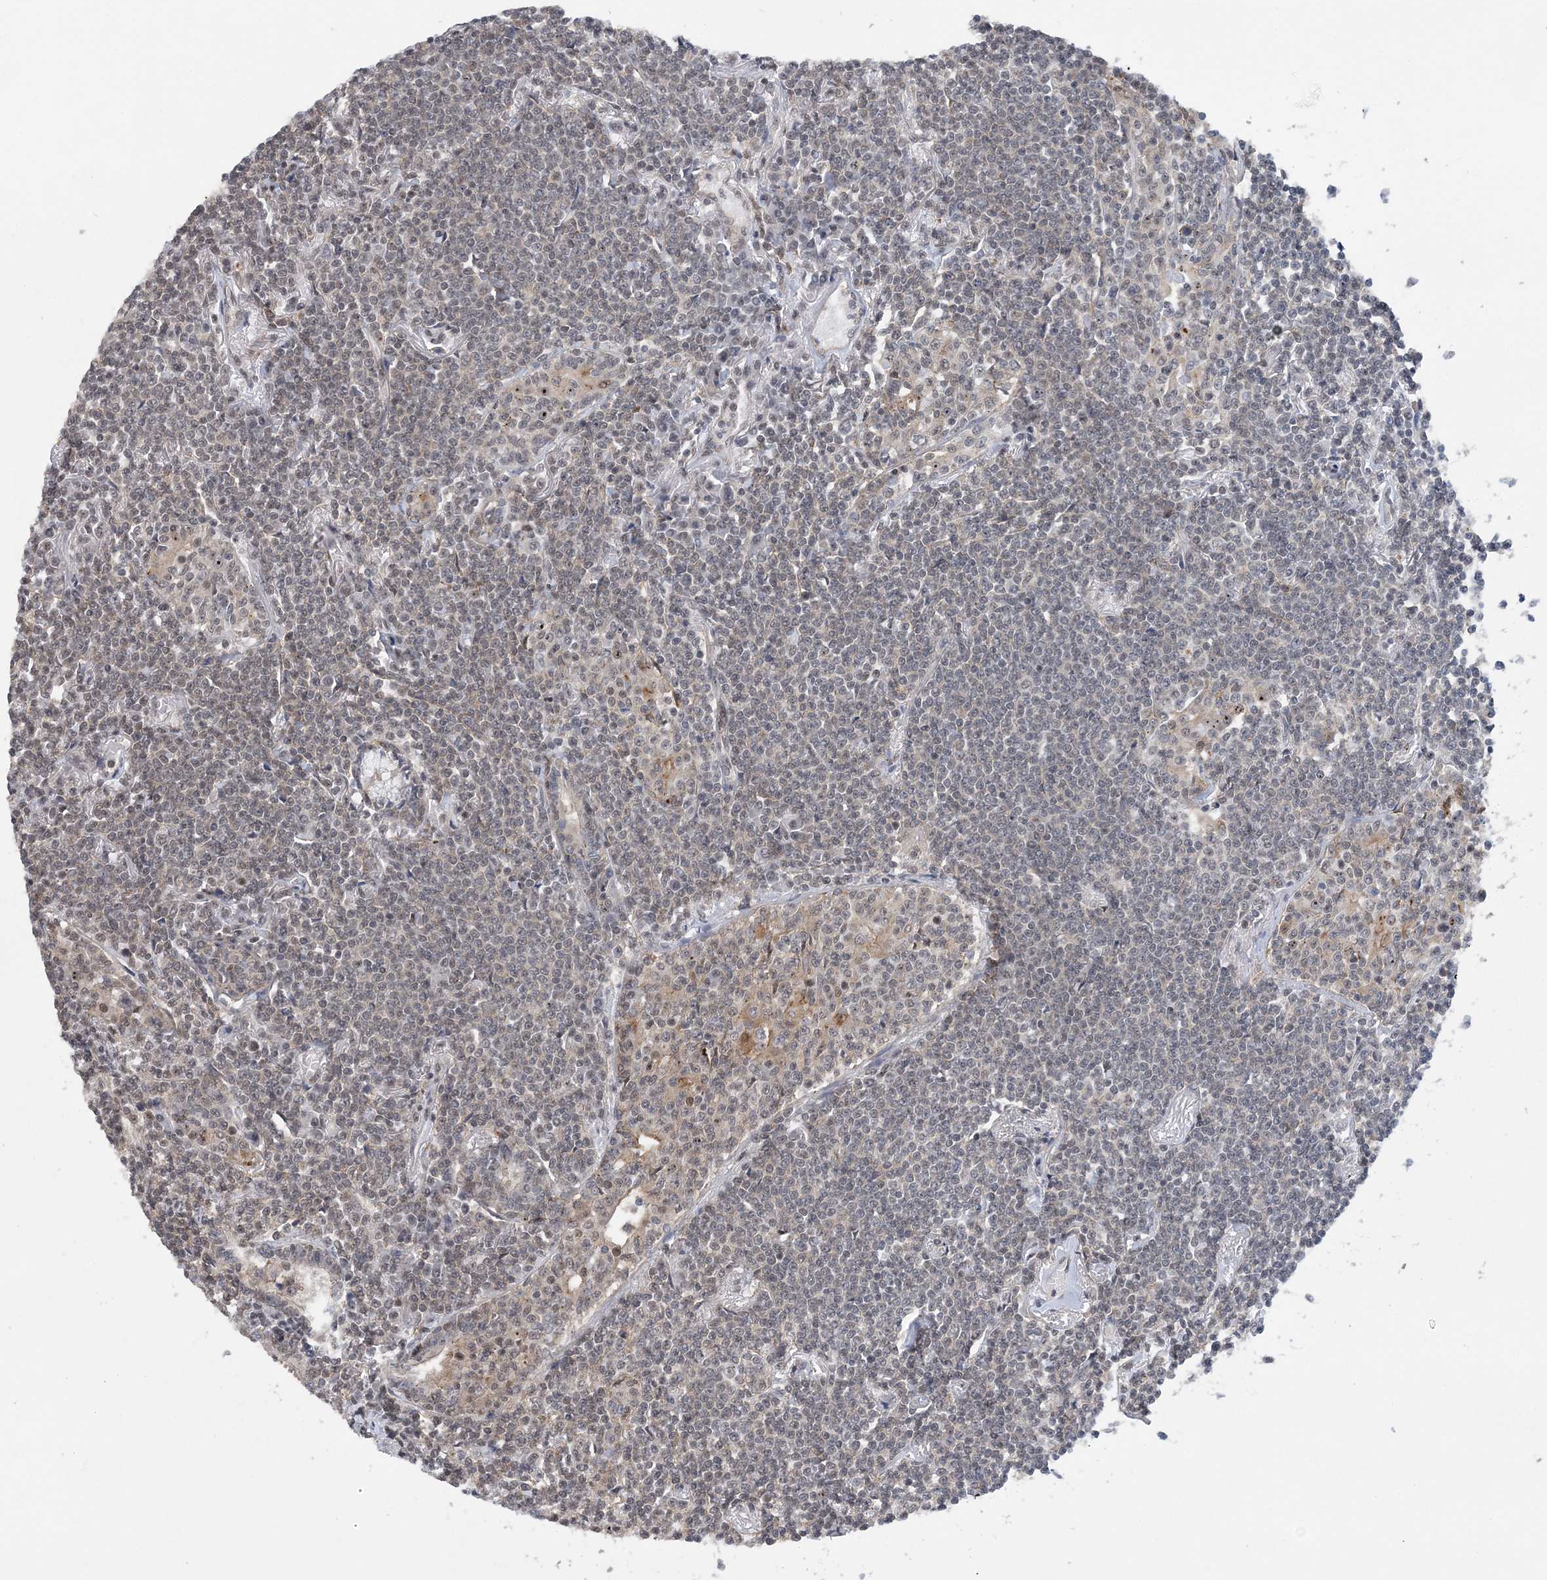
{"staining": {"intensity": "weak", "quantity": "25%-75%", "location": "nuclear"}, "tissue": "lymphoma", "cell_type": "Tumor cells", "image_type": "cancer", "snomed": [{"axis": "morphology", "description": "Malignant lymphoma, non-Hodgkin's type, Low grade"}, {"axis": "topography", "description": "Lung"}], "caption": "Immunohistochemistry (IHC) staining of lymphoma, which displays low levels of weak nuclear staining in about 25%-75% of tumor cells indicating weak nuclear protein staining. The staining was performed using DAB (3,3'-diaminobenzidine) (brown) for protein detection and nuclei were counterstained in hematoxylin (blue).", "gene": "CCDC152", "patient": {"sex": "female", "age": 71}}